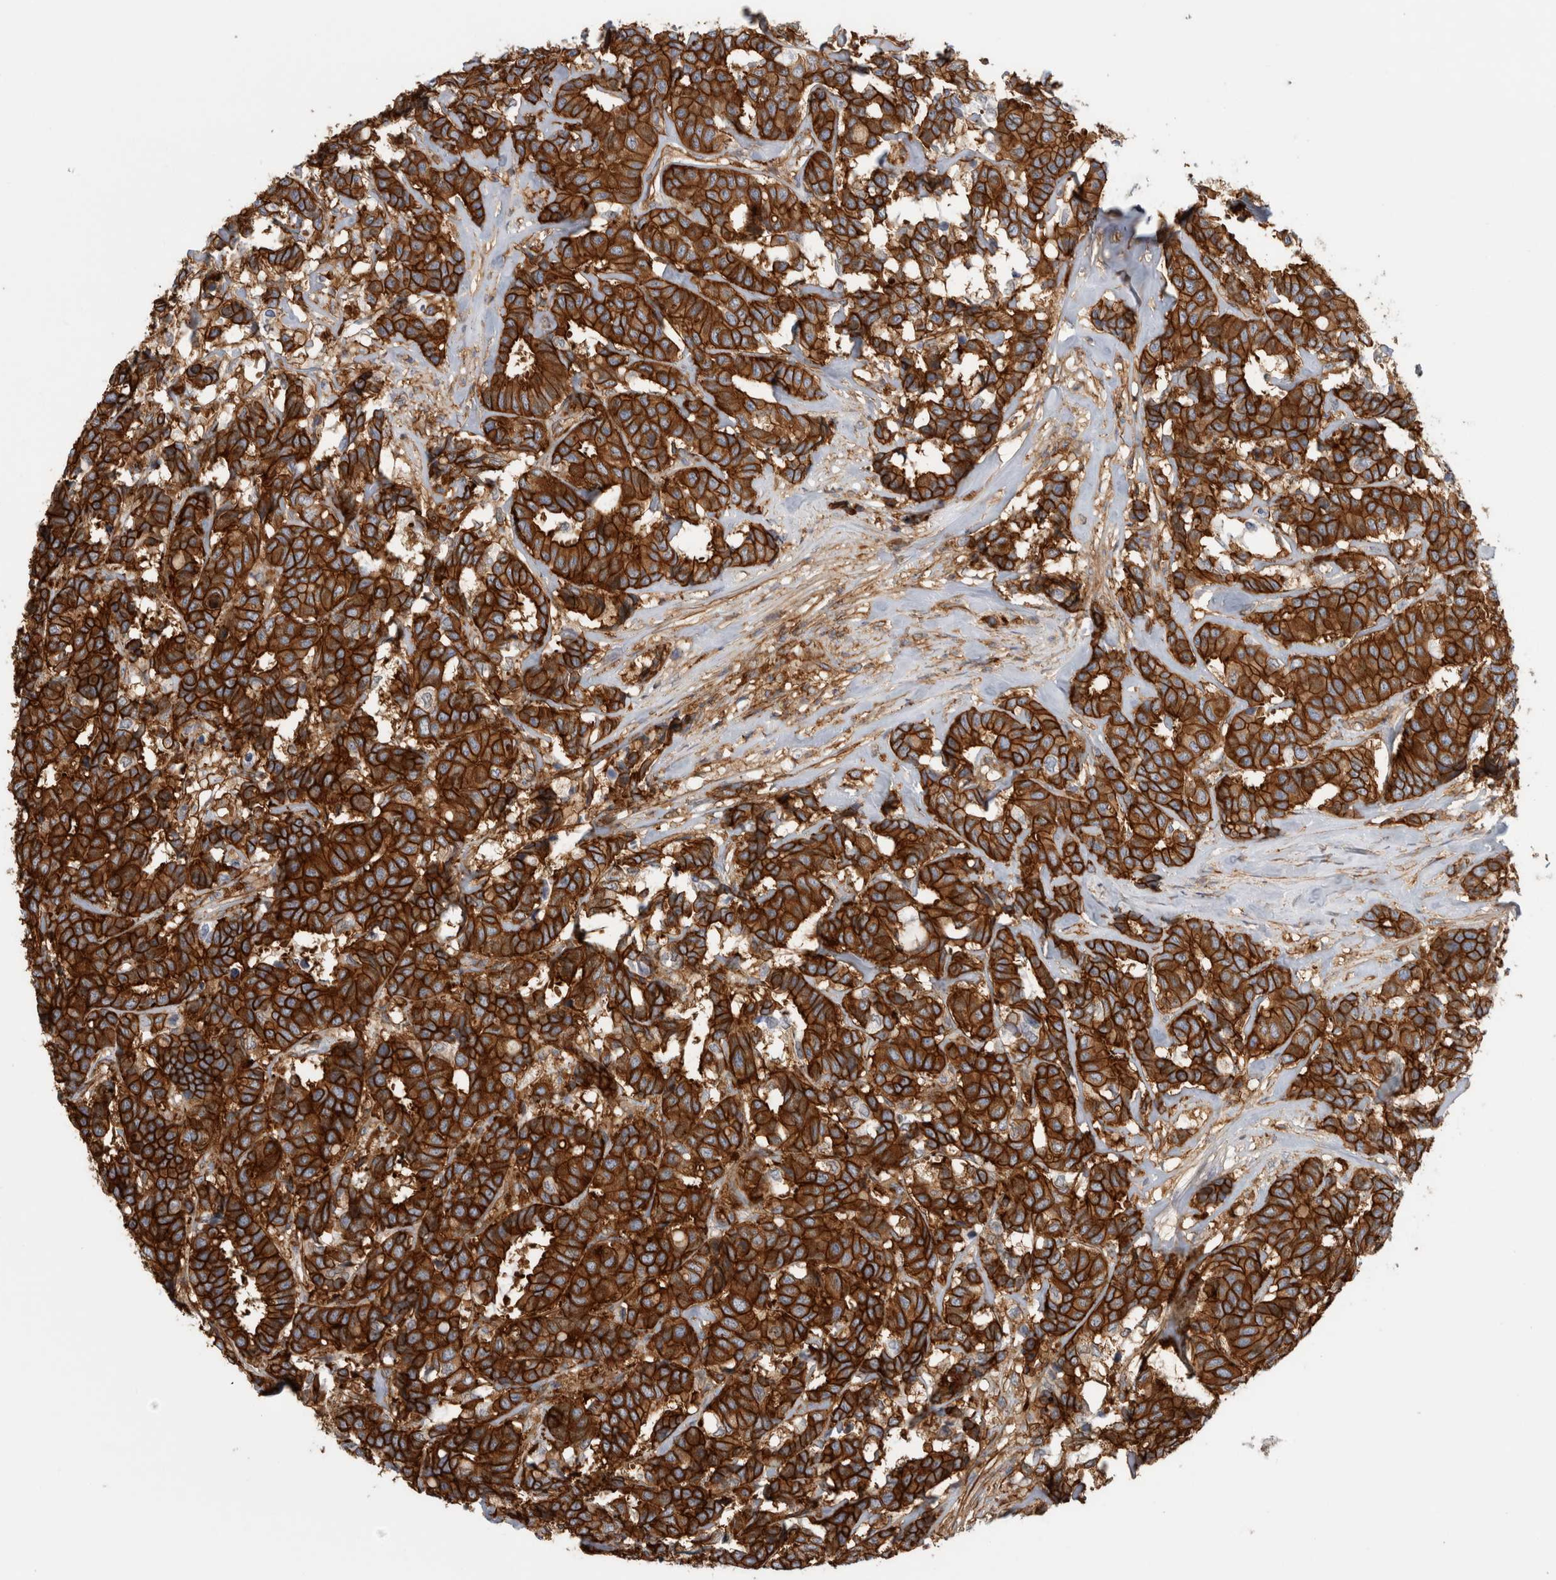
{"staining": {"intensity": "strong", "quantity": ">75%", "location": "cytoplasmic/membranous"}, "tissue": "breast cancer", "cell_type": "Tumor cells", "image_type": "cancer", "snomed": [{"axis": "morphology", "description": "Duct carcinoma"}, {"axis": "topography", "description": "Breast"}], "caption": "High-power microscopy captured an immunohistochemistry (IHC) image of breast cancer (invasive ductal carcinoma), revealing strong cytoplasmic/membranous expression in approximately >75% of tumor cells. (Stains: DAB in brown, nuclei in blue, Microscopy: brightfield microscopy at high magnification).", "gene": "AHNAK", "patient": {"sex": "female", "age": 87}}